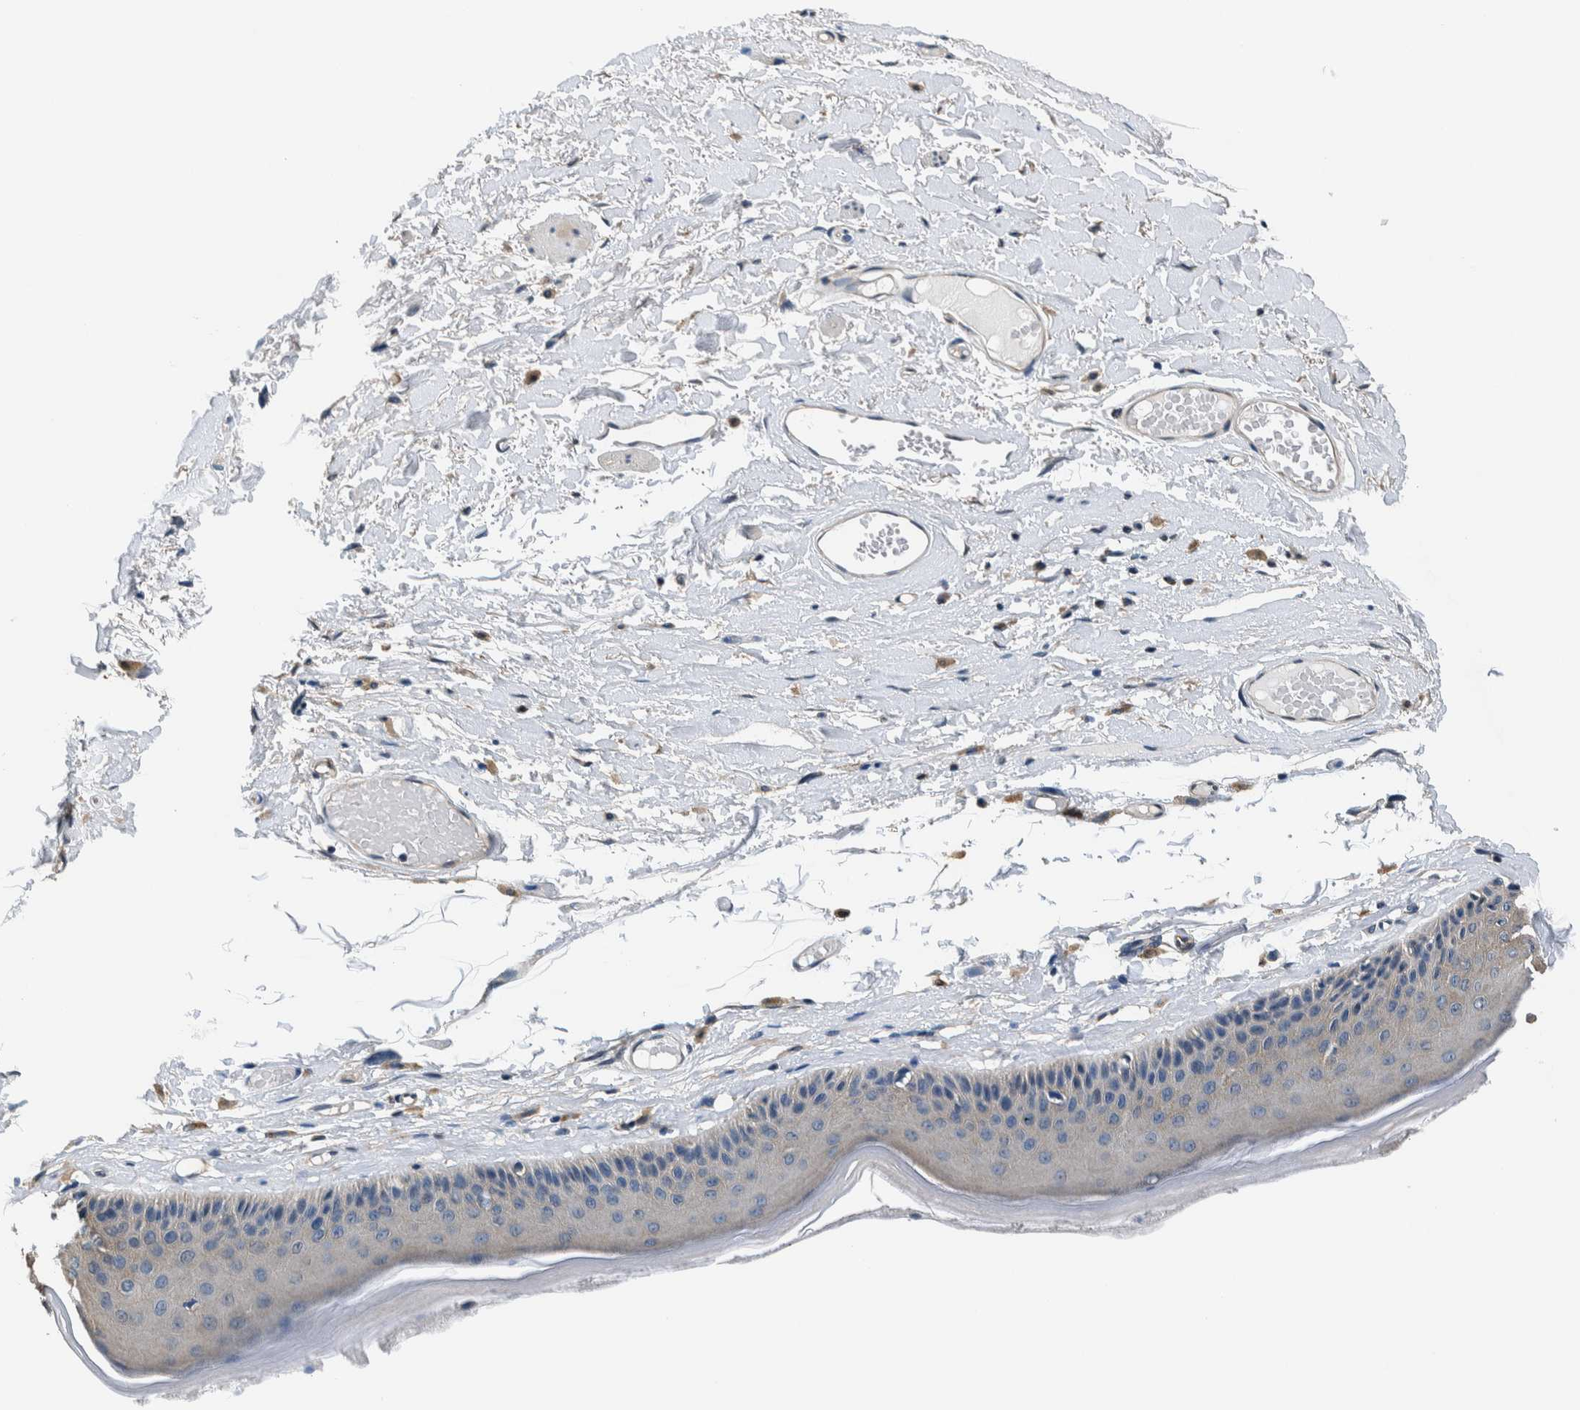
{"staining": {"intensity": "negative", "quantity": "none", "location": "none"}, "tissue": "skin", "cell_type": "Epidermal cells", "image_type": "normal", "snomed": [{"axis": "morphology", "description": "Normal tissue, NOS"}, {"axis": "topography", "description": "Vulva"}], "caption": "Image shows no protein expression in epidermal cells of unremarkable skin.", "gene": "NIBAN2", "patient": {"sex": "female", "age": 73}}